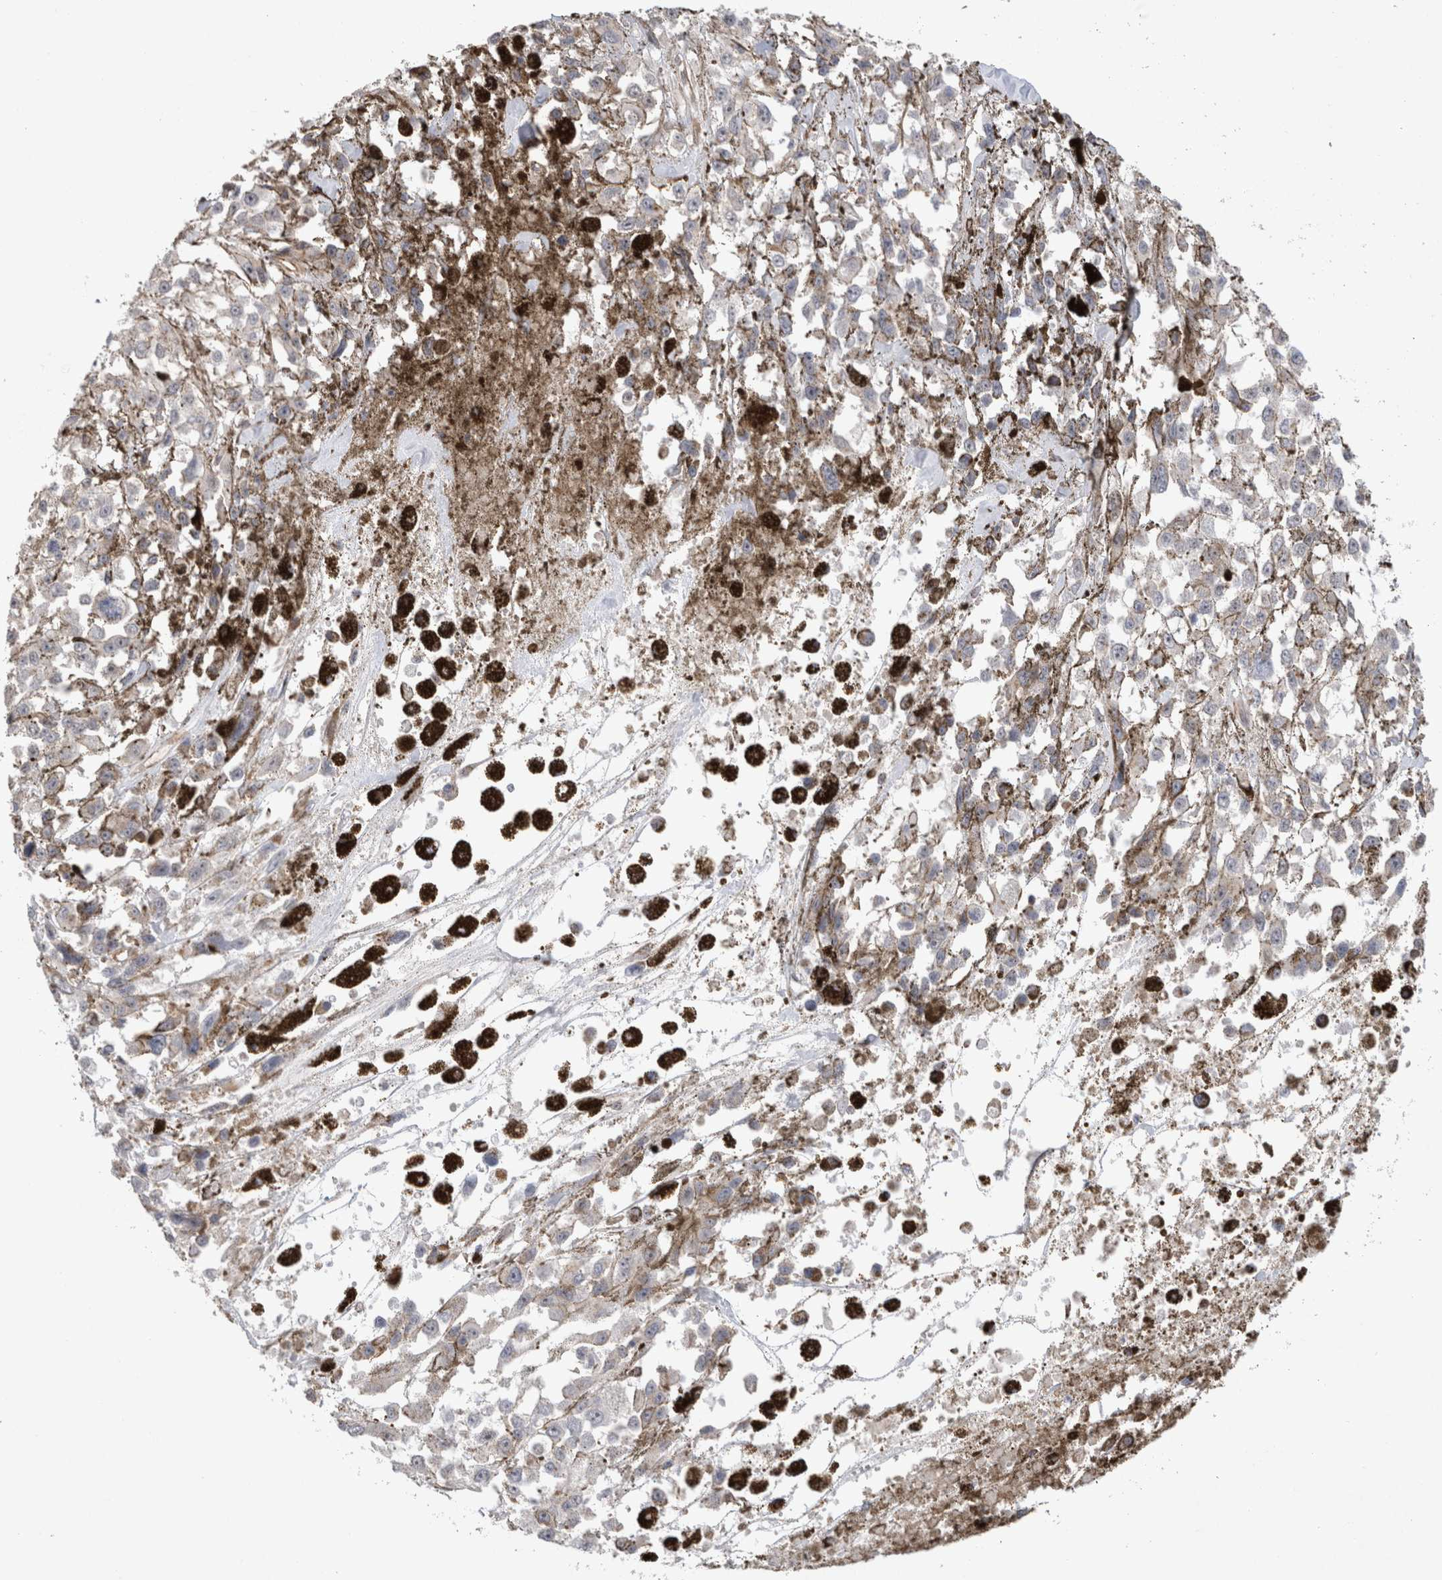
{"staining": {"intensity": "weak", "quantity": "<25%", "location": "cytoplasmic/membranous"}, "tissue": "melanoma", "cell_type": "Tumor cells", "image_type": "cancer", "snomed": [{"axis": "morphology", "description": "Malignant melanoma, Metastatic site"}, {"axis": "topography", "description": "Lymph node"}], "caption": "This micrograph is of malignant melanoma (metastatic site) stained with immunohistochemistry to label a protein in brown with the nuclei are counter-stained blue. There is no expression in tumor cells.", "gene": "CAAP1", "patient": {"sex": "male", "age": 59}}